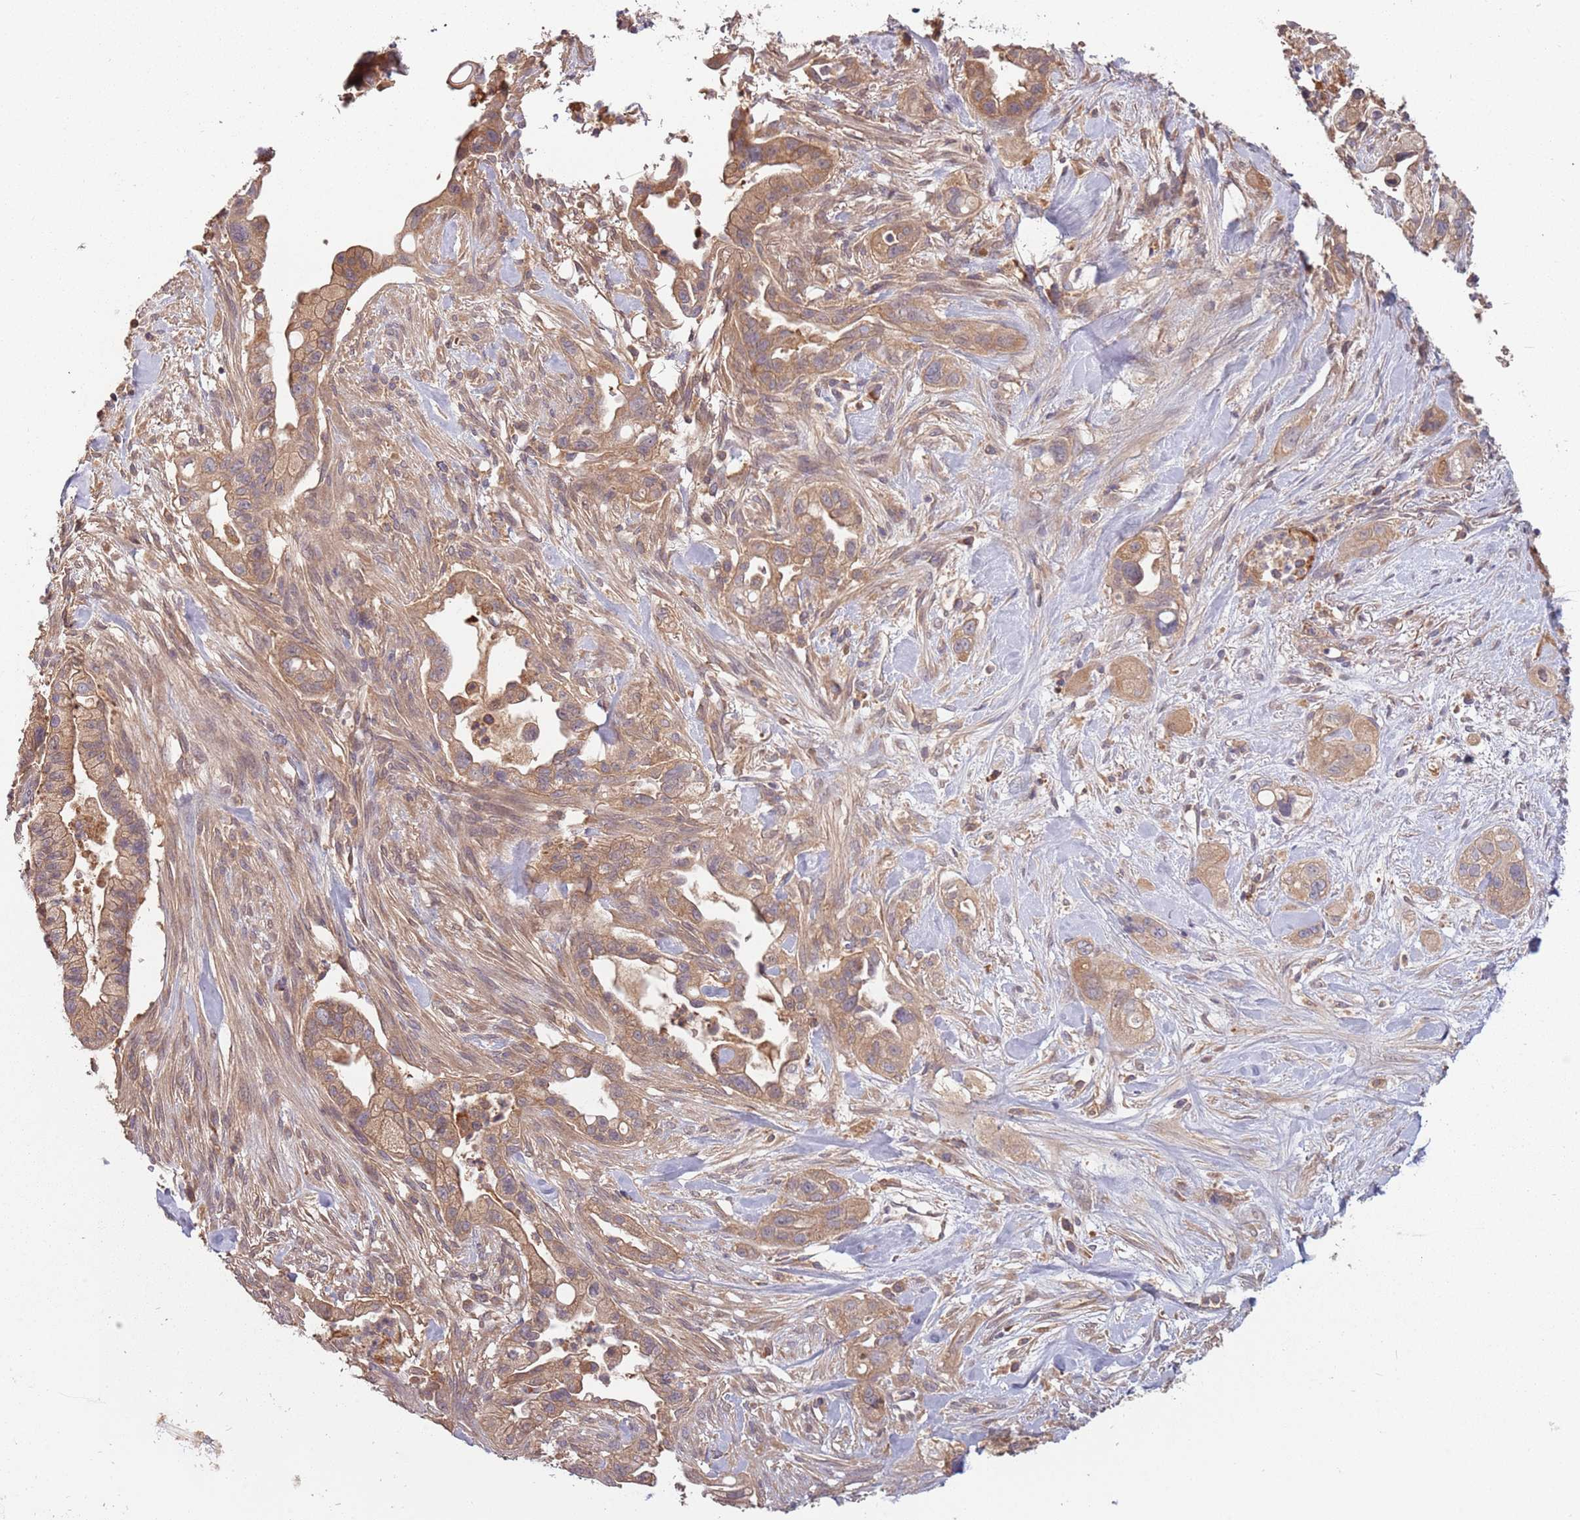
{"staining": {"intensity": "moderate", "quantity": ">75%", "location": "cytoplasmic/membranous"}, "tissue": "pancreatic cancer", "cell_type": "Tumor cells", "image_type": "cancer", "snomed": [{"axis": "morphology", "description": "Adenocarcinoma, NOS"}, {"axis": "topography", "description": "Pancreas"}], "caption": "Moderate cytoplasmic/membranous expression for a protein is present in about >75% of tumor cells of pancreatic cancer using IHC.", "gene": "USP32", "patient": {"sex": "male", "age": 44}}